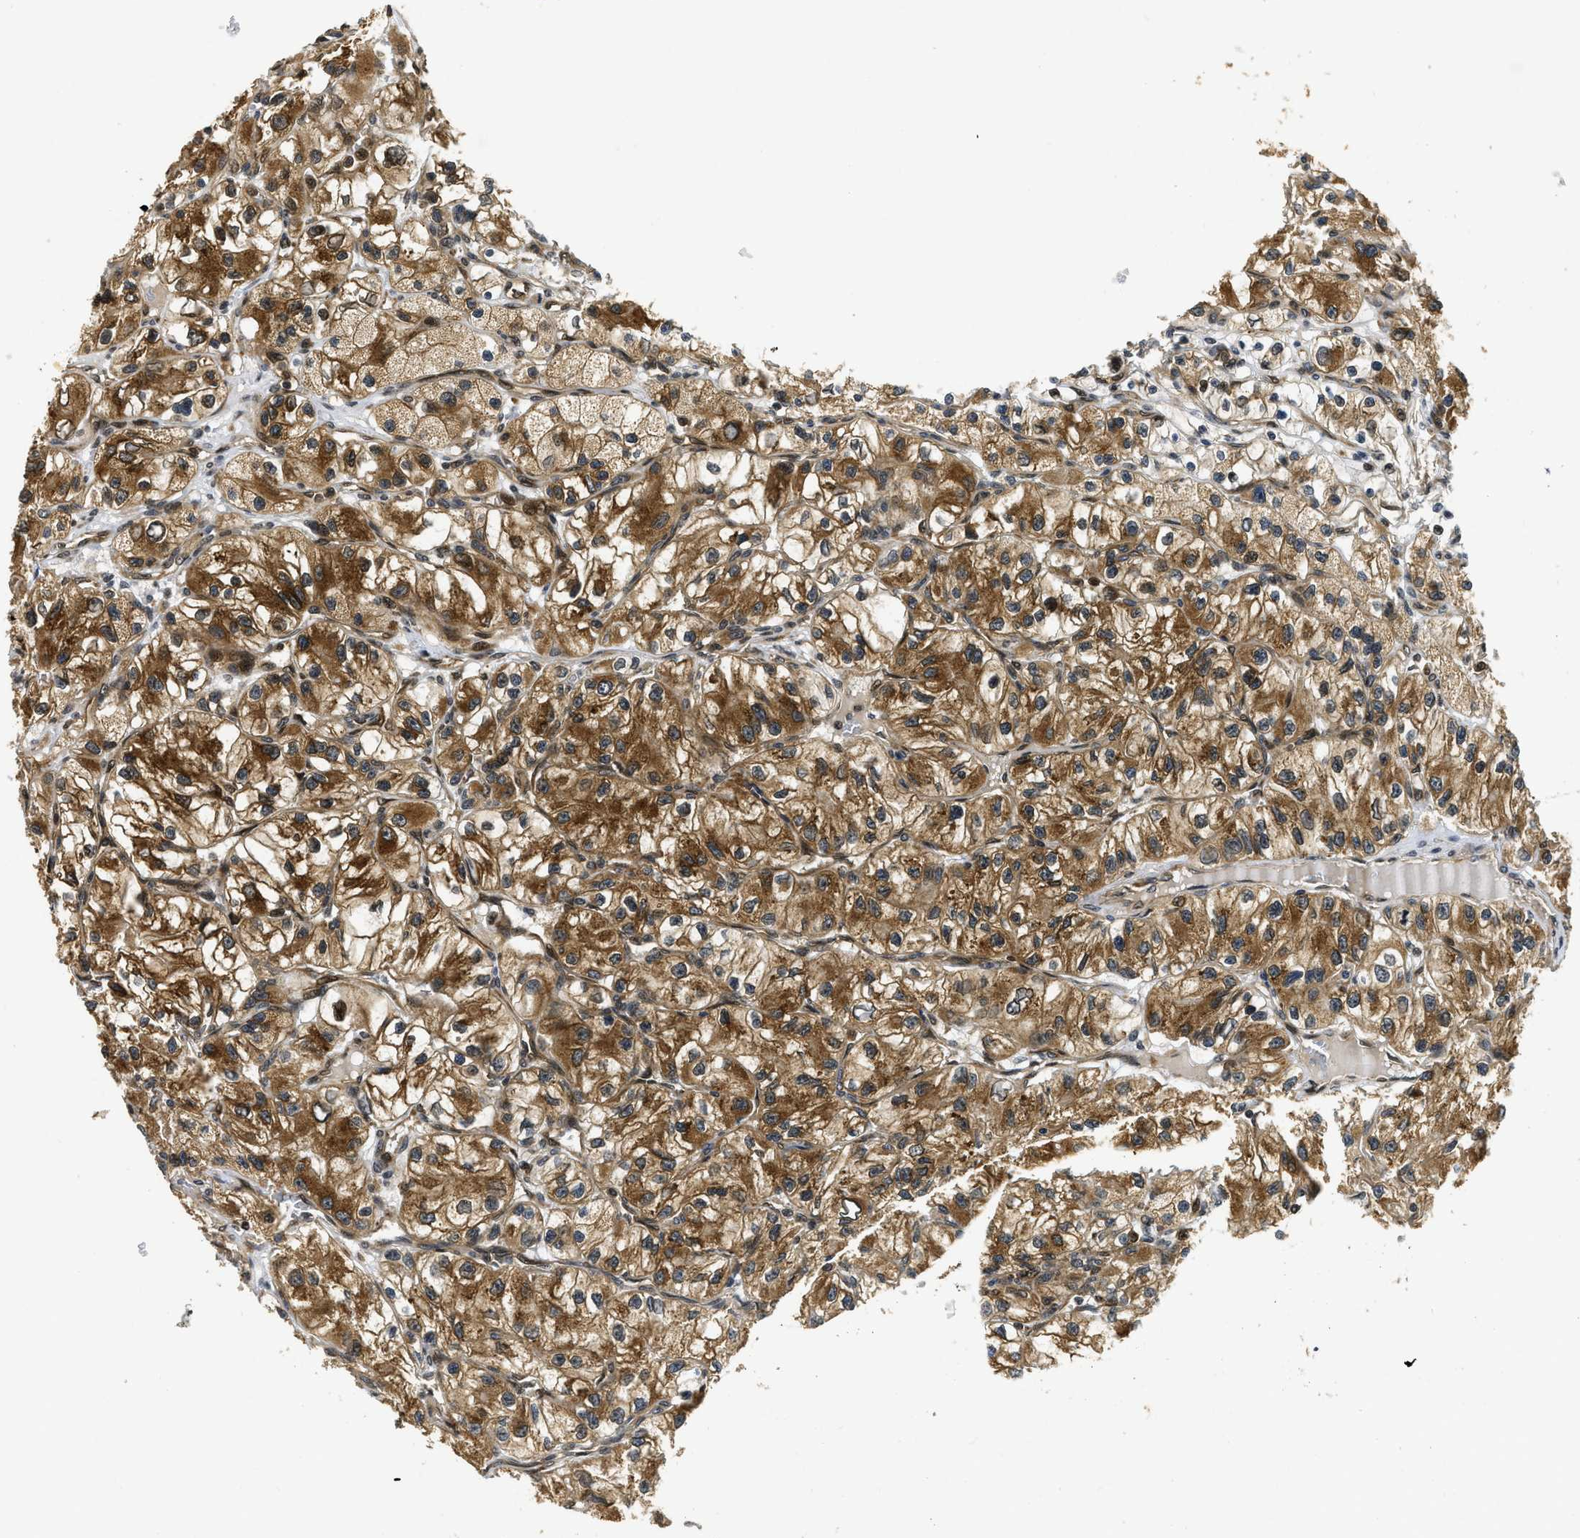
{"staining": {"intensity": "moderate", "quantity": ">75%", "location": "cytoplasmic/membranous"}, "tissue": "renal cancer", "cell_type": "Tumor cells", "image_type": "cancer", "snomed": [{"axis": "morphology", "description": "Adenocarcinoma, NOS"}, {"axis": "topography", "description": "Kidney"}], "caption": "The photomicrograph reveals staining of renal cancer (adenocarcinoma), revealing moderate cytoplasmic/membranous protein expression (brown color) within tumor cells. (DAB (3,3'-diaminobenzidine) = brown stain, brightfield microscopy at high magnification).", "gene": "ADSL", "patient": {"sex": "female", "age": 57}}